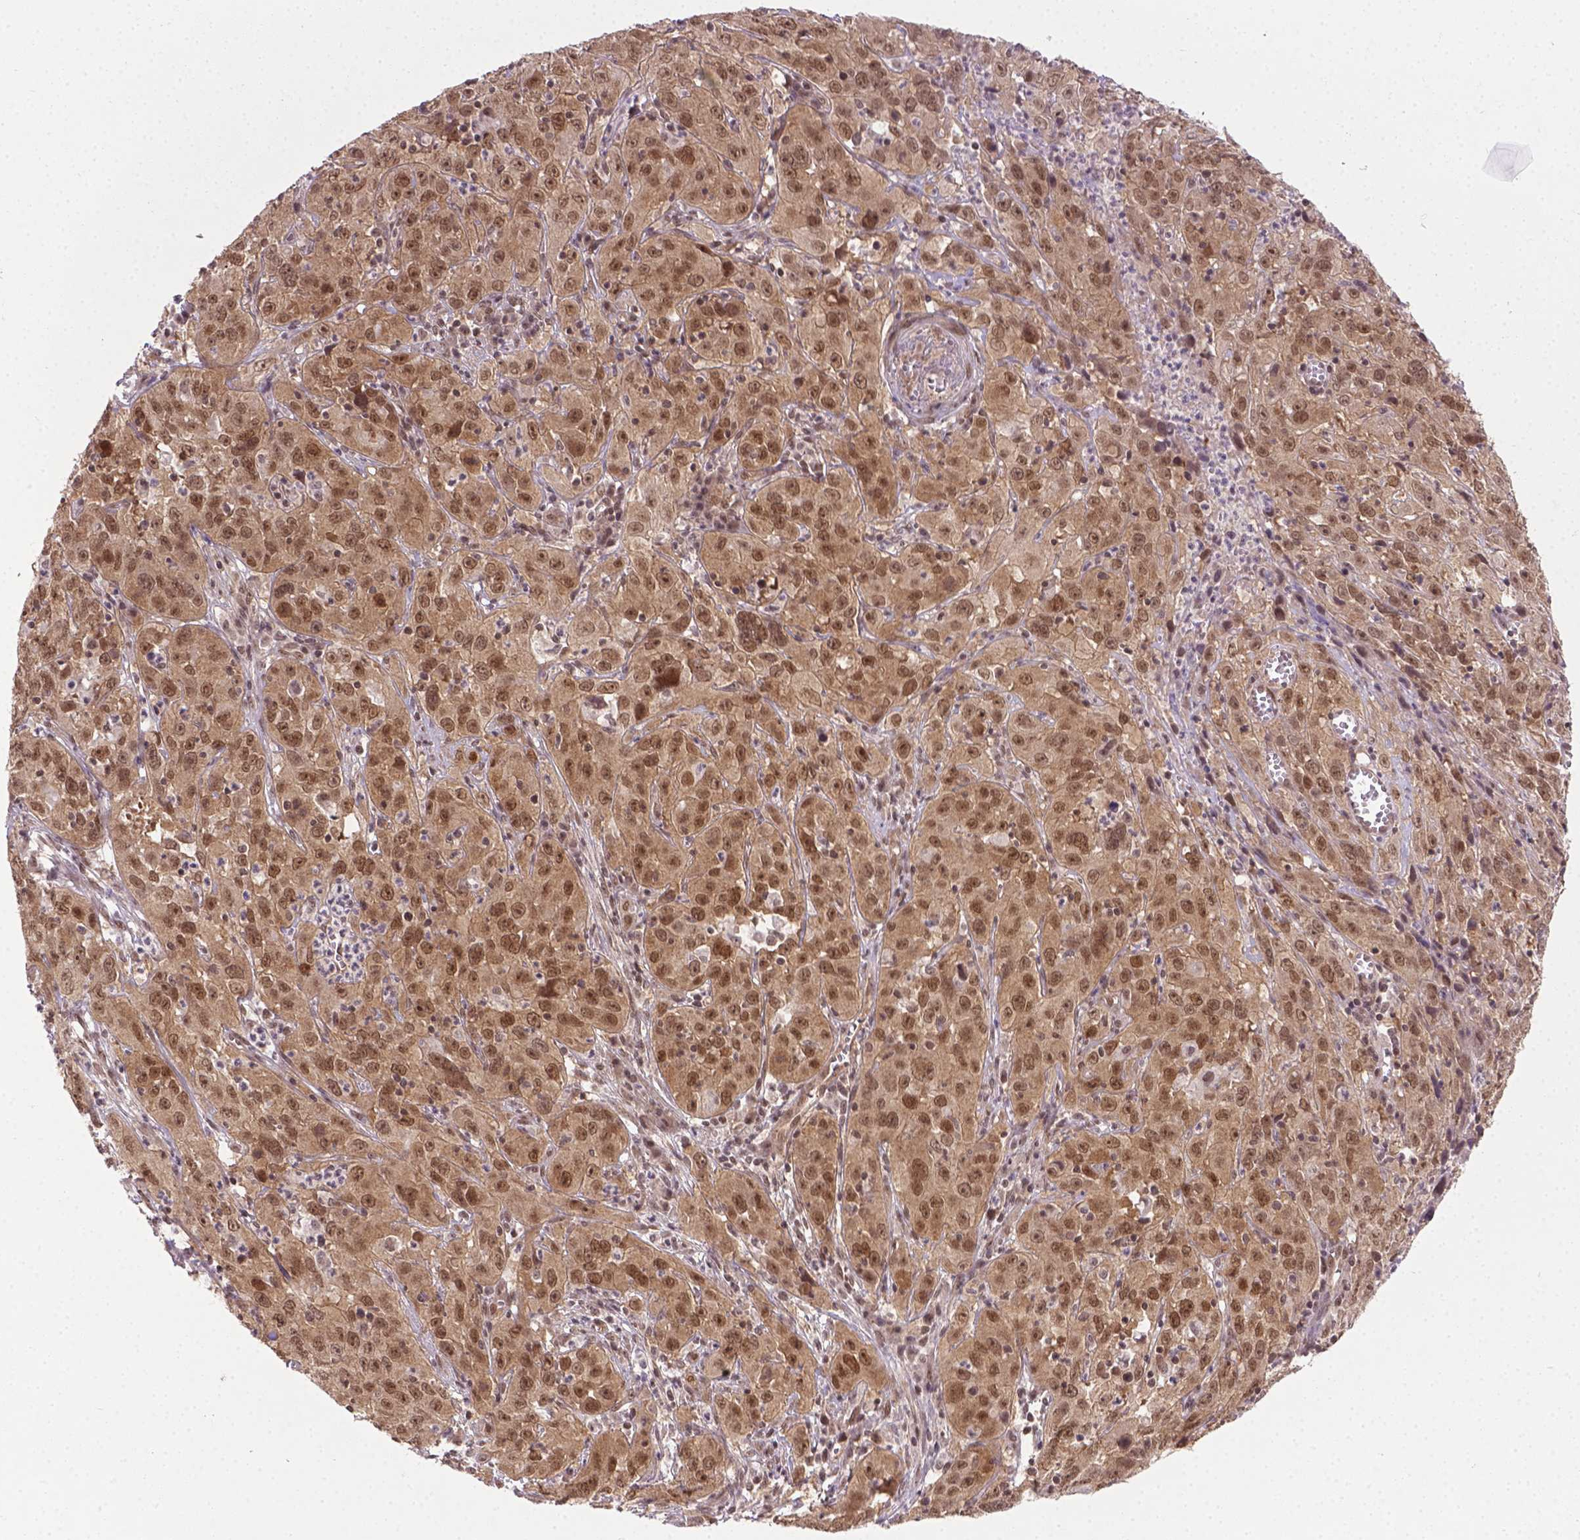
{"staining": {"intensity": "moderate", "quantity": ">75%", "location": "nuclear"}, "tissue": "cervical cancer", "cell_type": "Tumor cells", "image_type": "cancer", "snomed": [{"axis": "morphology", "description": "Squamous cell carcinoma, NOS"}, {"axis": "topography", "description": "Cervix"}], "caption": "There is medium levels of moderate nuclear expression in tumor cells of cervical cancer, as demonstrated by immunohistochemical staining (brown color).", "gene": "ANKRD54", "patient": {"sex": "female", "age": 32}}